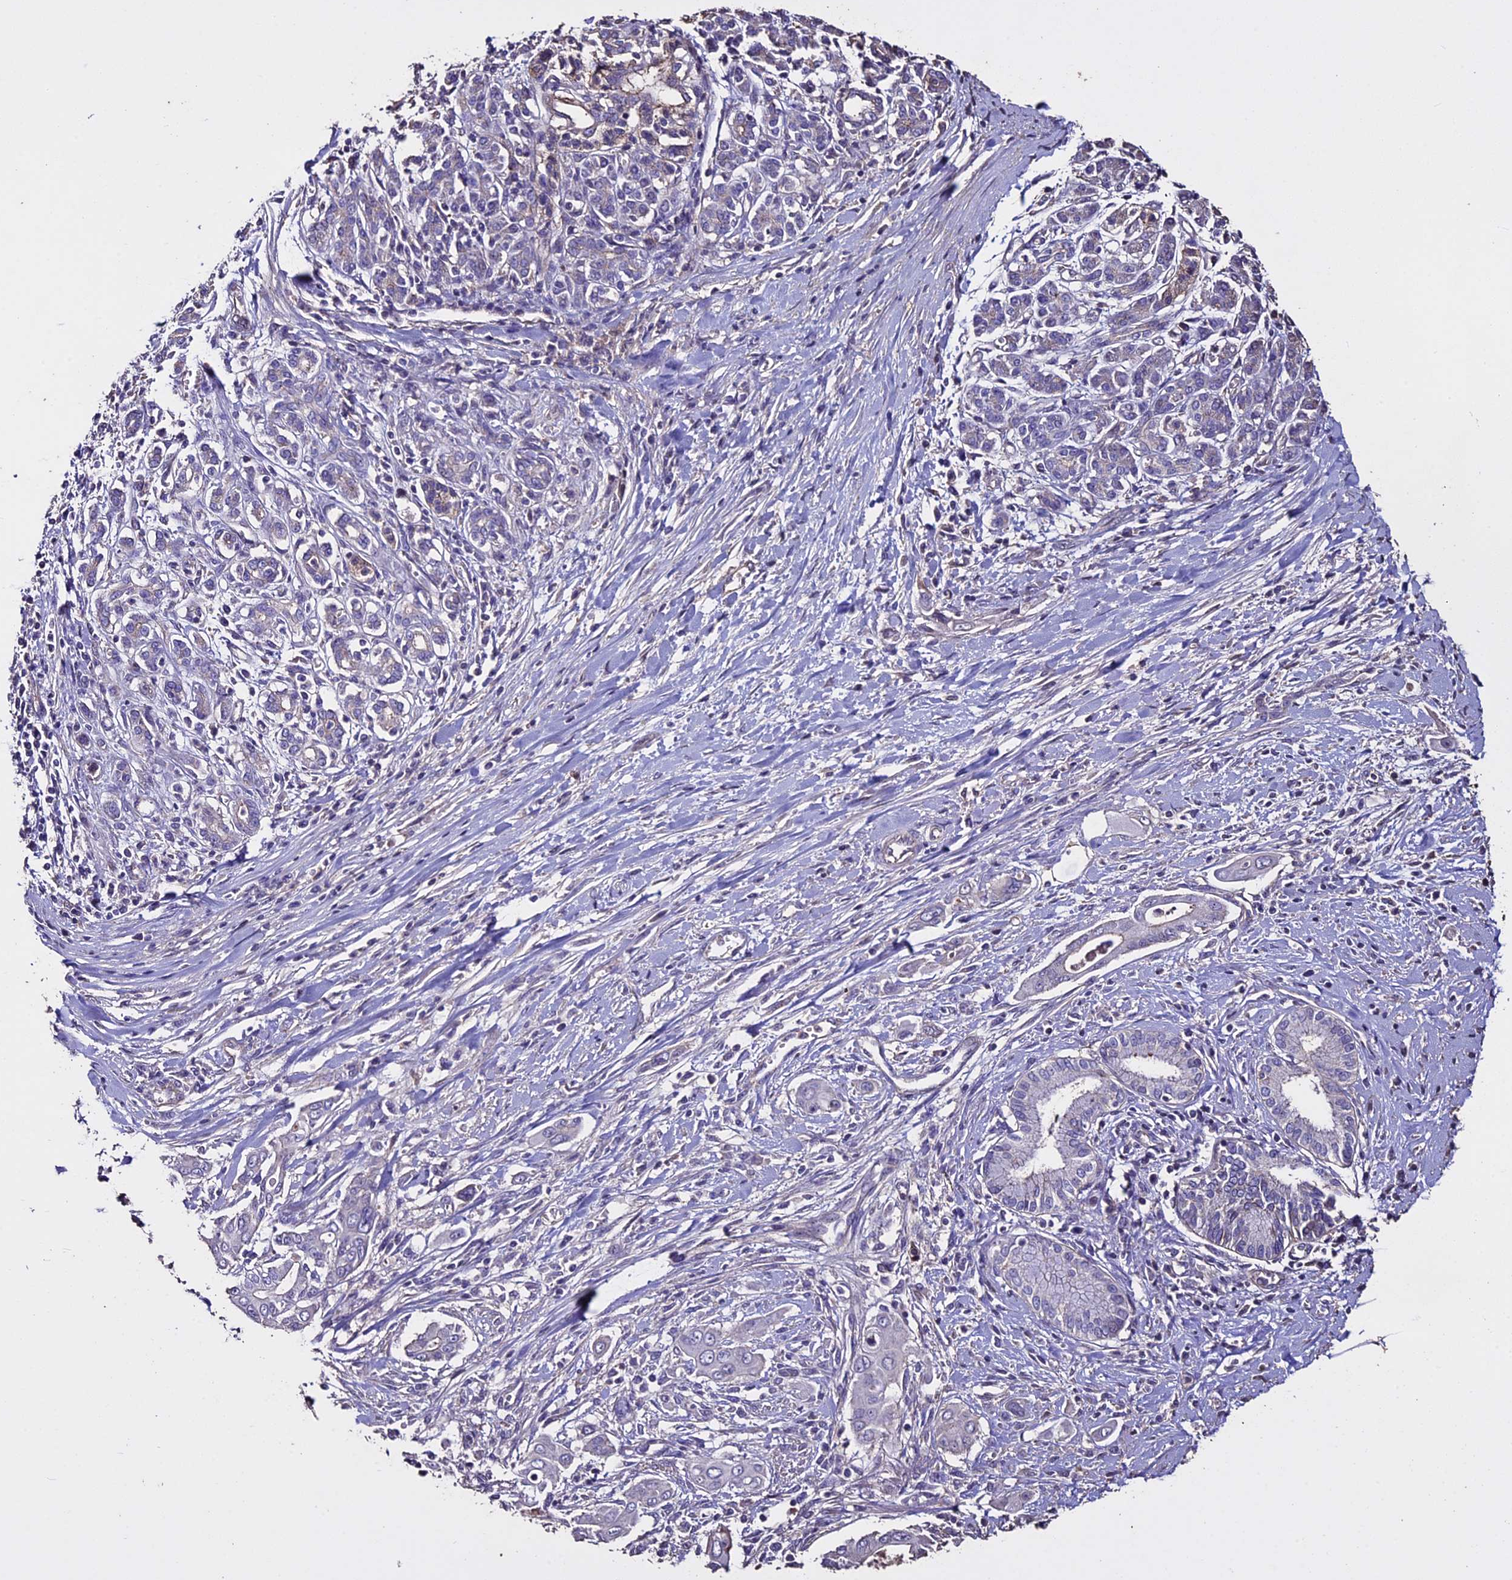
{"staining": {"intensity": "negative", "quantity": "none", "location": "none"}, "tissue": "pancreatic cancer", "cell_type": "Tumor cells", "image_type": "cancer", "snomed": [{"axis": "morphology", "description": "Adenocarcinoma, NOS"}, {"axis": "topography", "description": "Pancreas"}], "caption": "Pancreatic cancer (adenocarcinoma) stained for a protein using immunohistochemistry (IHC) demonstrates no staining tumor cells.", "gene": "USB1", "patient": {"sex": "male", "age": 58}}